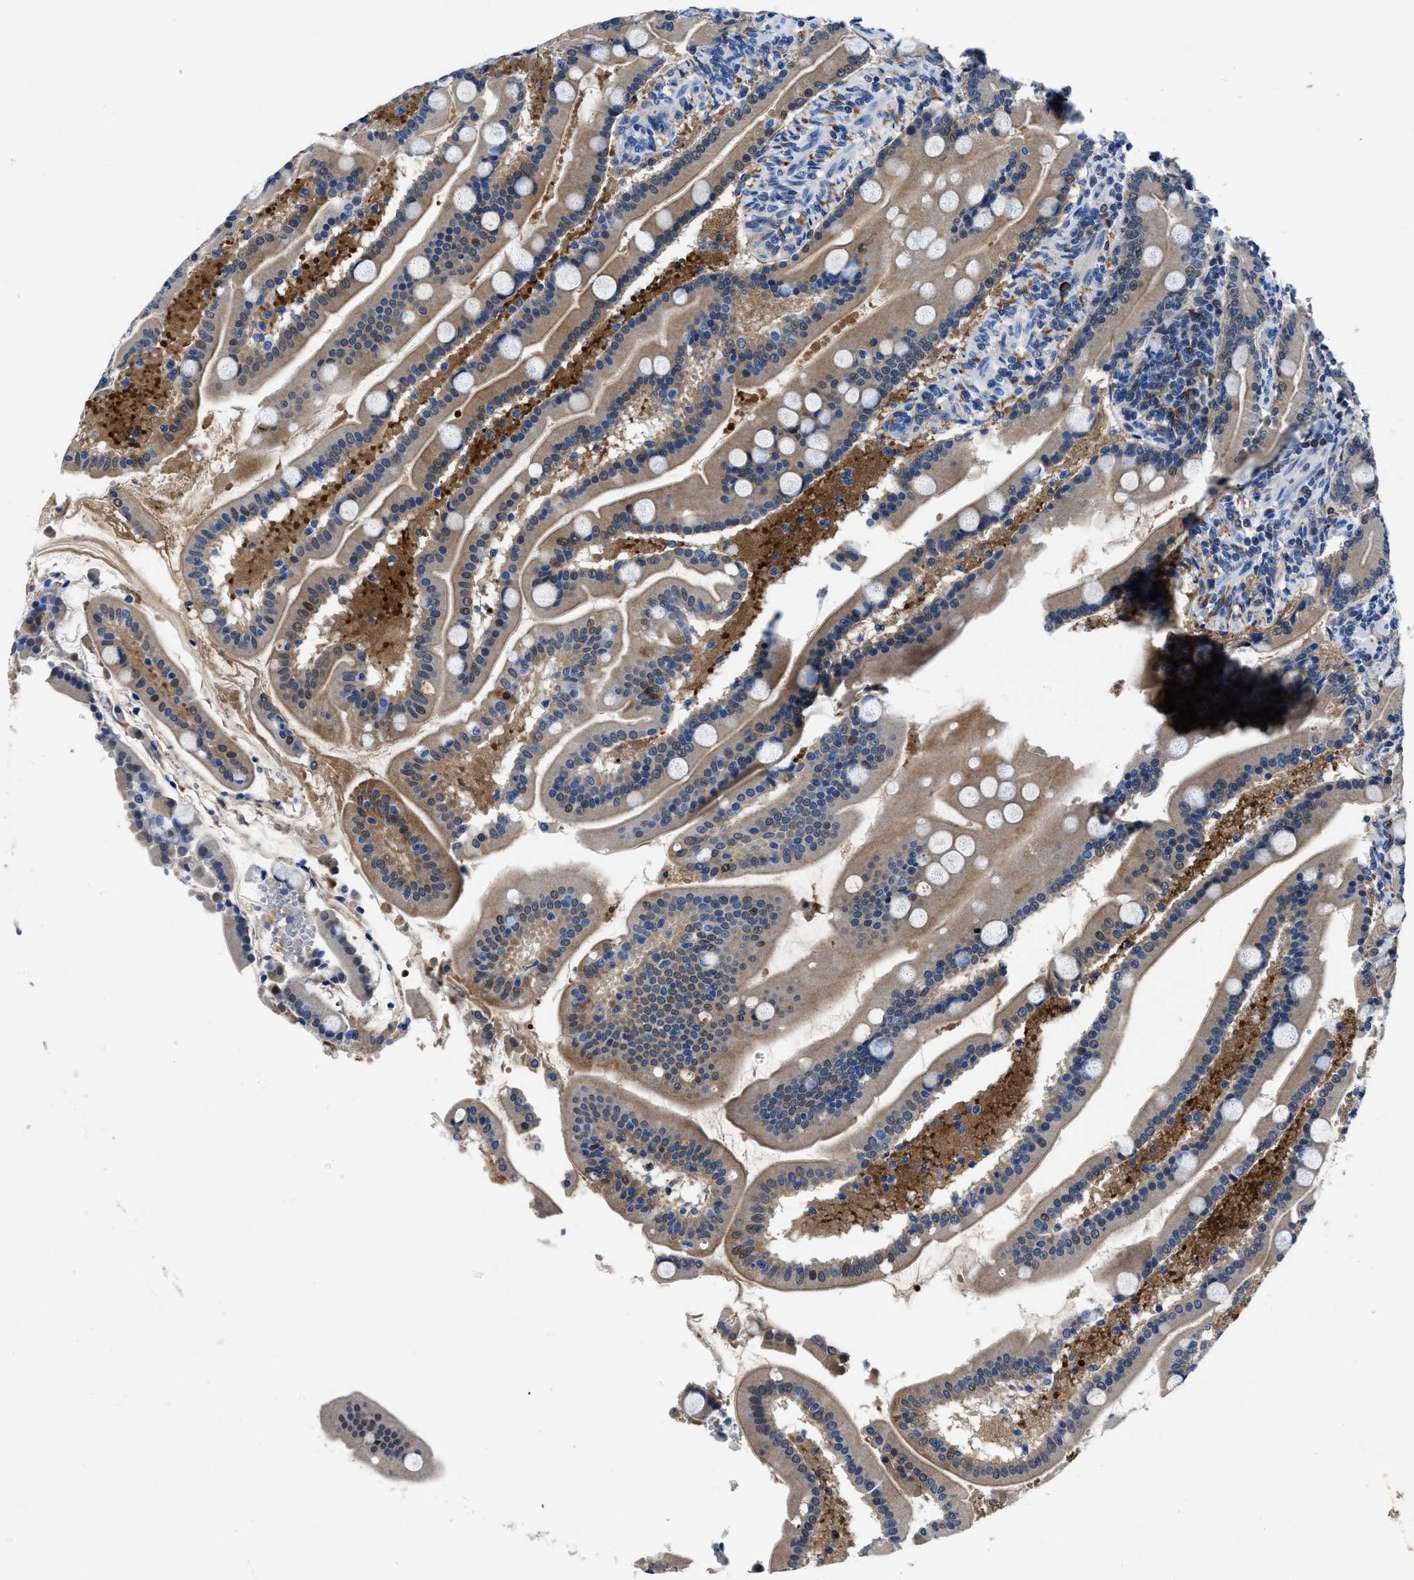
{"staining": {"intensity": "weak", "quantity": "25%-75%", "location": "cytoplasmic/membranous,nuclear"}, "tissue": "duodenum", "cell_type": "Glandular cells", "image_type": "normal", "snomed": [{"axis": "morphology", "description": "Normal tissue, NOS"}, {"axis": "topography", "description": "Duodenum"}], "caption": "Protein analysis of benign duodenum shows weak cytoplasmic/membranous,nuclear expression in approximately 25%-75% of glandular cells. The staining was performed using DAB (3,3'-diaminobenzidine) to visualize the protein expression in brown, while the nuclei were stained in blue with hematoxylin (Magnification: 20x).", "gene": "OR10G3", "patient": {"sex": "male", "age": 54}}